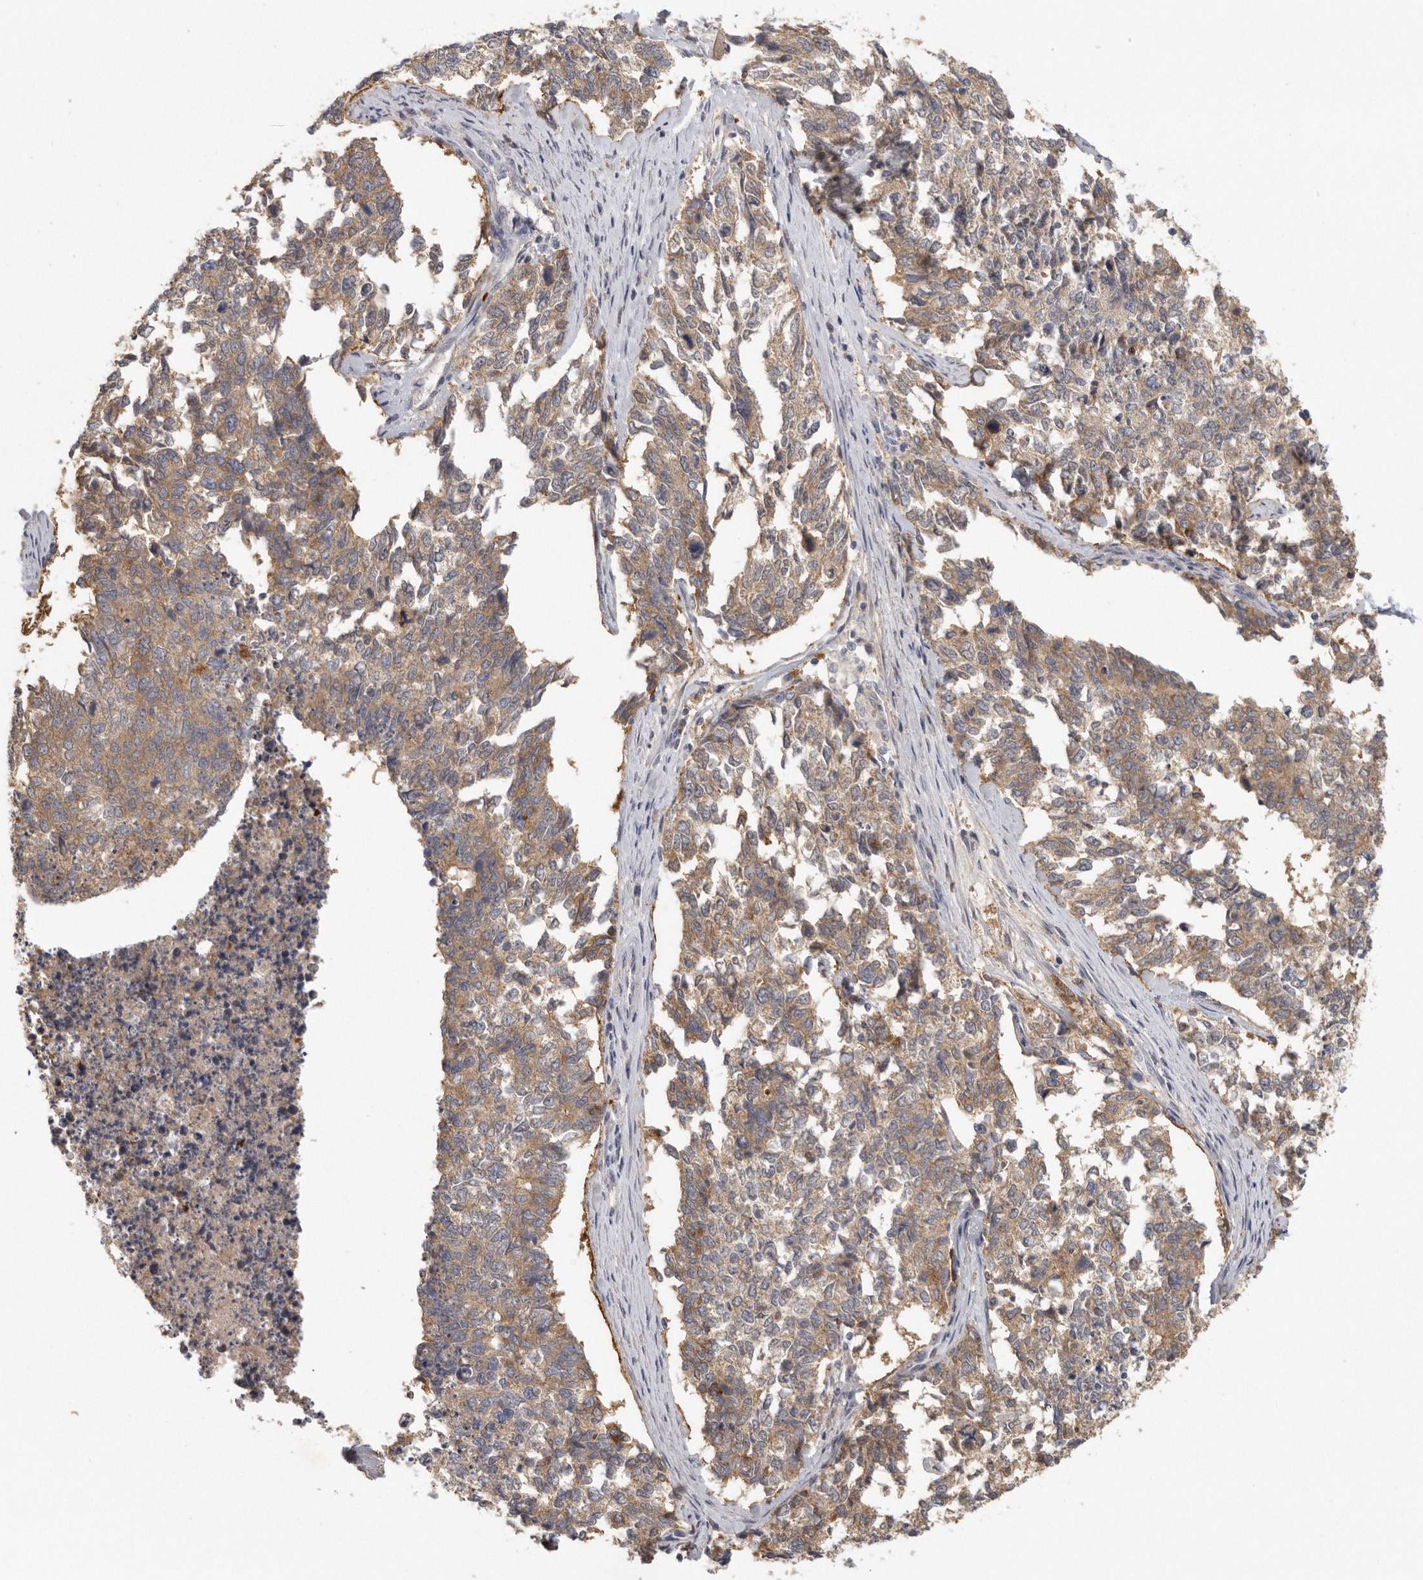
{"staining": {"intensity": "moderate", "quantity": ">75%", "location": "cytoplasmic/membranous"}, "tissue": "cervical cancer", "cell_type": "Tumor cells", "image_type": "cancer", "snomed": [{"axis": "morphology", "description": "Squamous cell carcinoma, NOS"}, {"axis": "topography", "description": "Cervix"}], "caption": "Immunohistochemistry (DAB) staining of cervical squamous cell carcinoma exhibits moderate cytoplasmic/membranous protein staining in approximately >75% of tumor cells. Immunohistochemistry (ihc) stains the protein in brown and the nuclei are stained blue.", "gene": "CFAP298", "patient": {"sex": "female", "age": 63}}